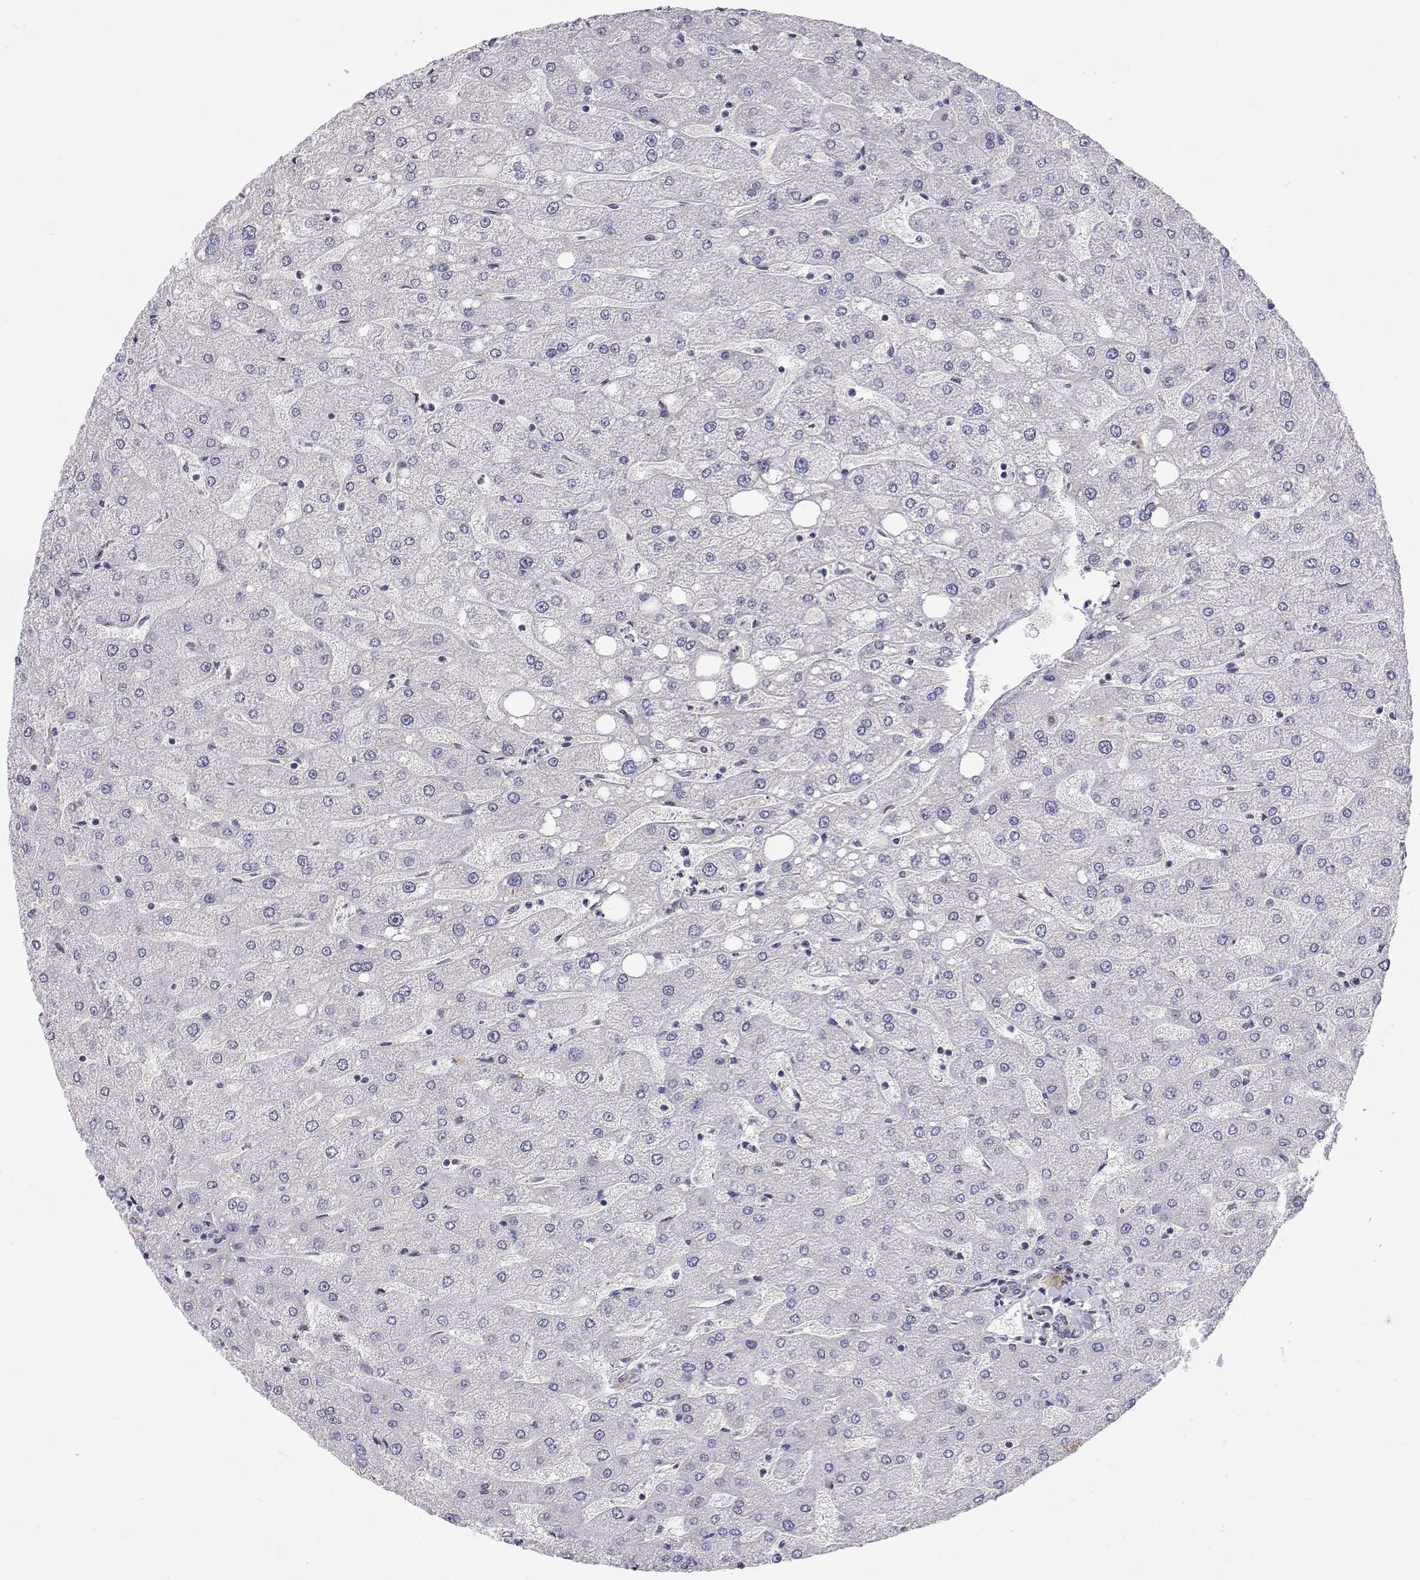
{"staining": {"intensity": "negative", "quantity": "none", "location": "none"}, "tissue": "liver", "cell_type": "Cholangiocytes", "image_type": "normal", "snomed": [{"axis": "morphology", "description": "Normal tissue, NOS"}, {"axis": "topography", "description": "Liver"}], "caption": "This is an immunohistochemistry (IHC) micrograph of benign human liver. There is no expression in cholangiocytes.", "gene": "GSDMA", "patient": {"sex": "male", "age": 67}}